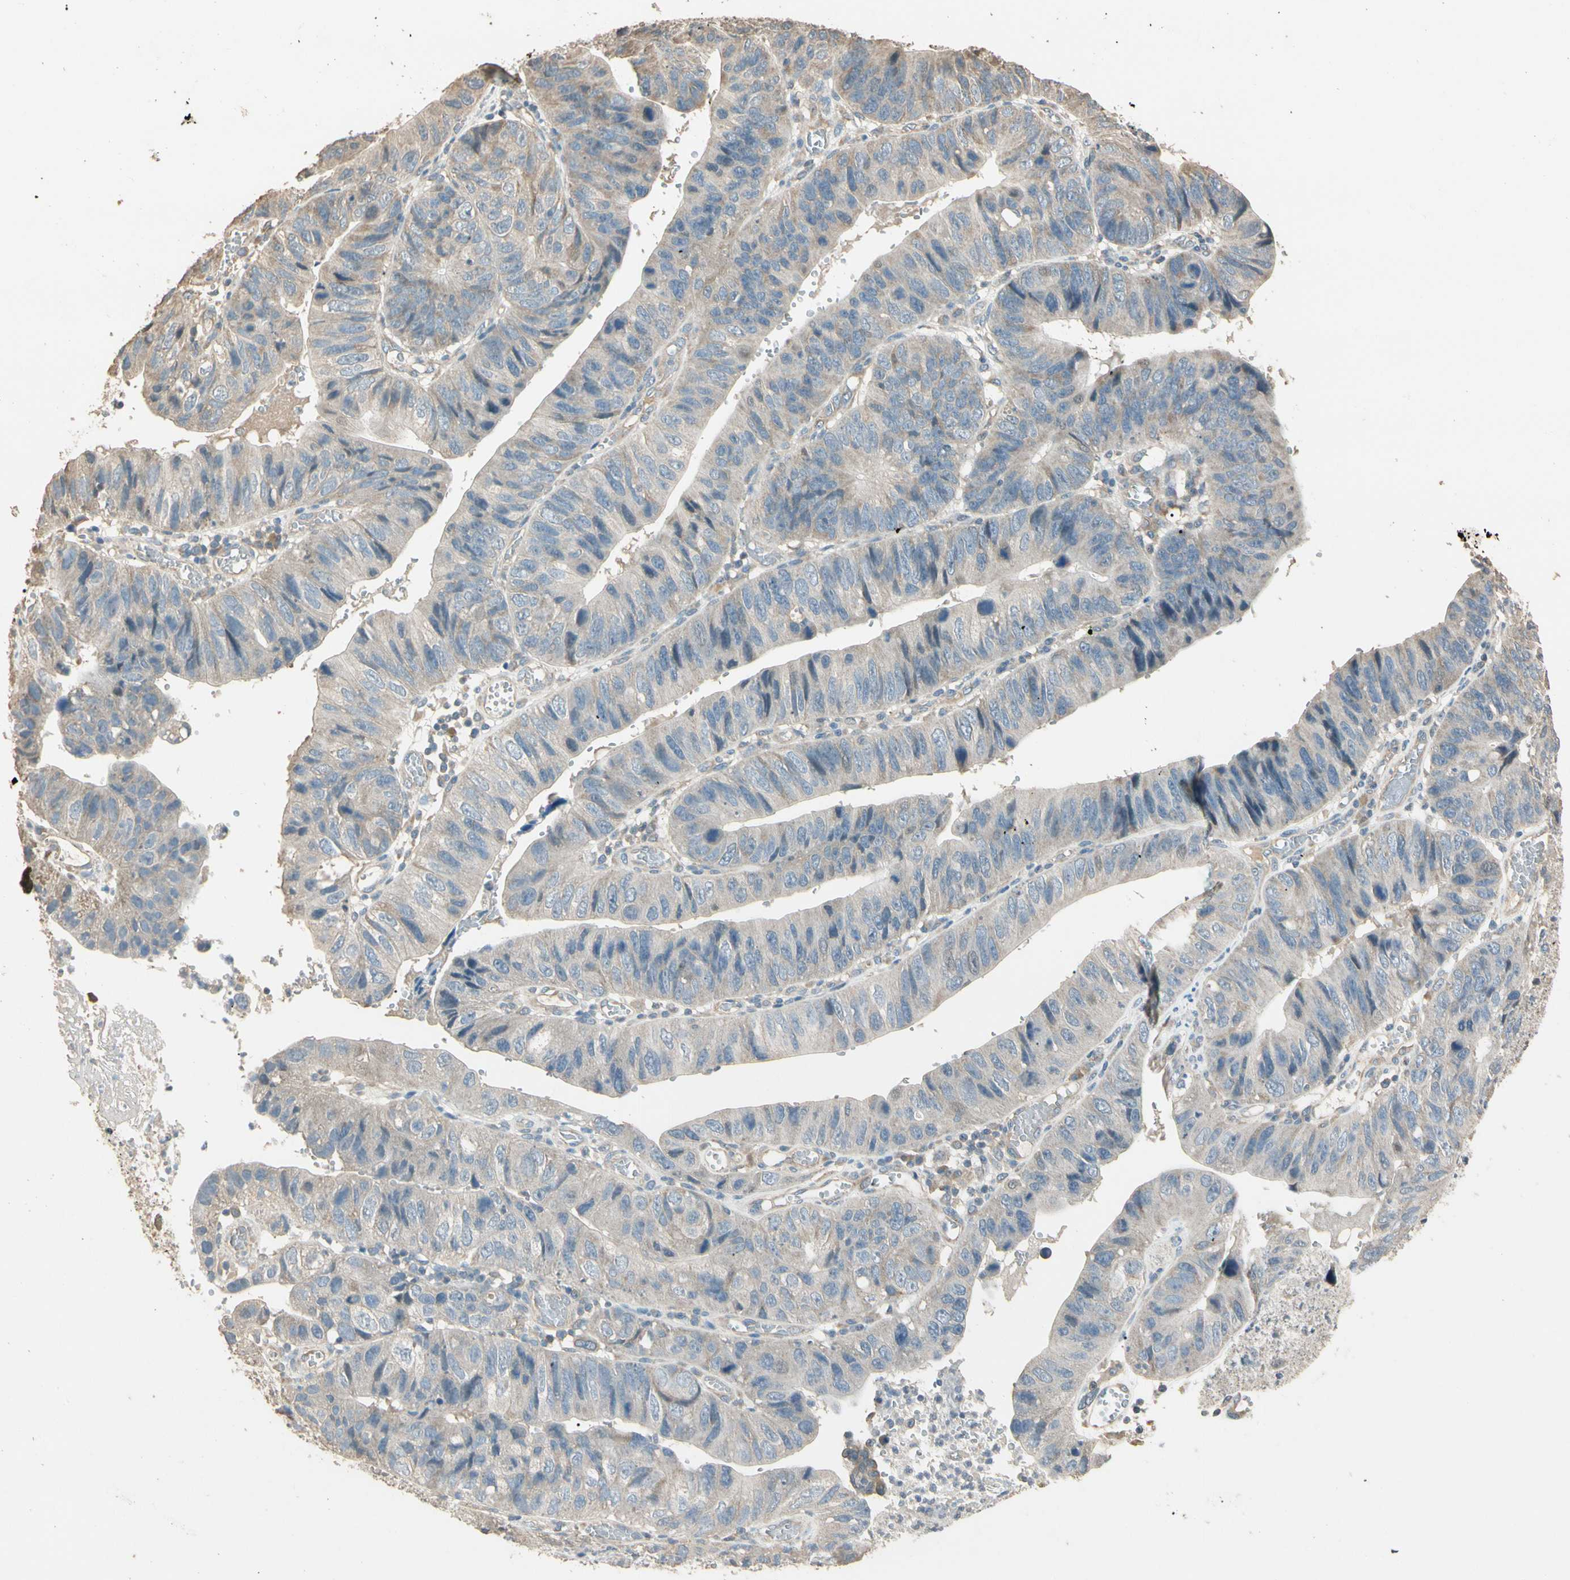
{"staining": {"intensity": "weak", "quantity": "<25%", "location": "cytoplasmic/membranous"}, "tissue": "stomach cancer", "cell_type": "Tumor cells", "image_type": "cancer", "snomed": [{"axis": "morphology", "description": "Adenocarcinoma, NOS"}, {"axis": "topography", "description": "Stomach"}], "caption": "Immunohistochemistry of stomach cancer demonstrates no staining in tumor cells.", "gene": "CDH6", "patient": {"sex": "male", "age": 59}}